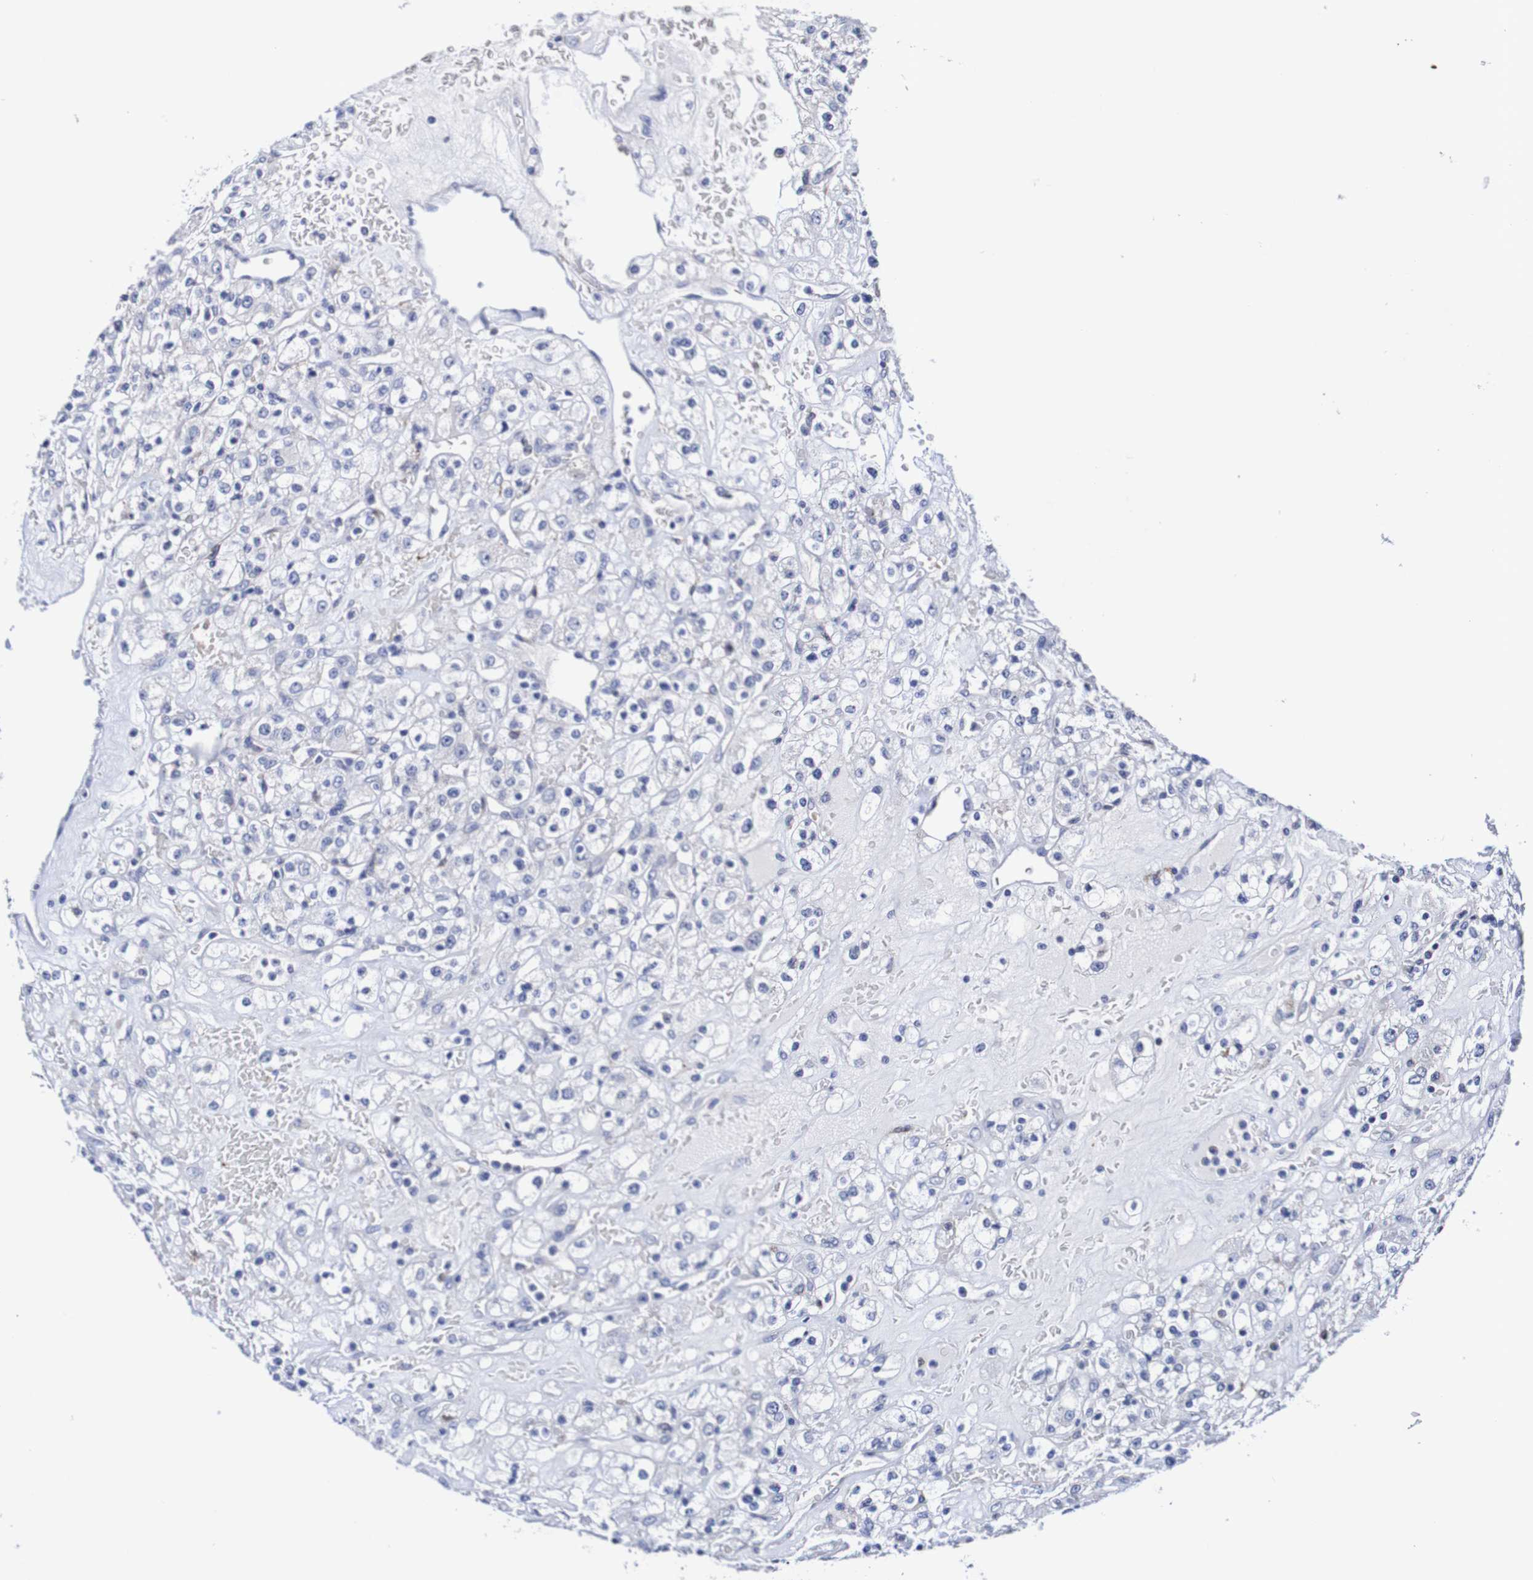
{"staining": {"intensity": "negative", "quantity": "none", "location": "none"}, "tissue": "renal cancer", "cell_type": "Tumor cells", "image_type": "cancer", "snomed": [{"axis": "morphology", "description": "Normal tissue, NOS"}, {"axis": "morphology", "description": "Adenocarcinoma, NOS"}, {"axis": "topography", "description": "Kidney"}], "caption": "Immunohistochemistry (IHC) photomicrograph of neoplastic tissue: adenocarcinoma (renal) stained with DAB shows no significant protein expression in tumor cells.", "gene": "SEZ6", "patient": {"sex": "female", "age": 72}}